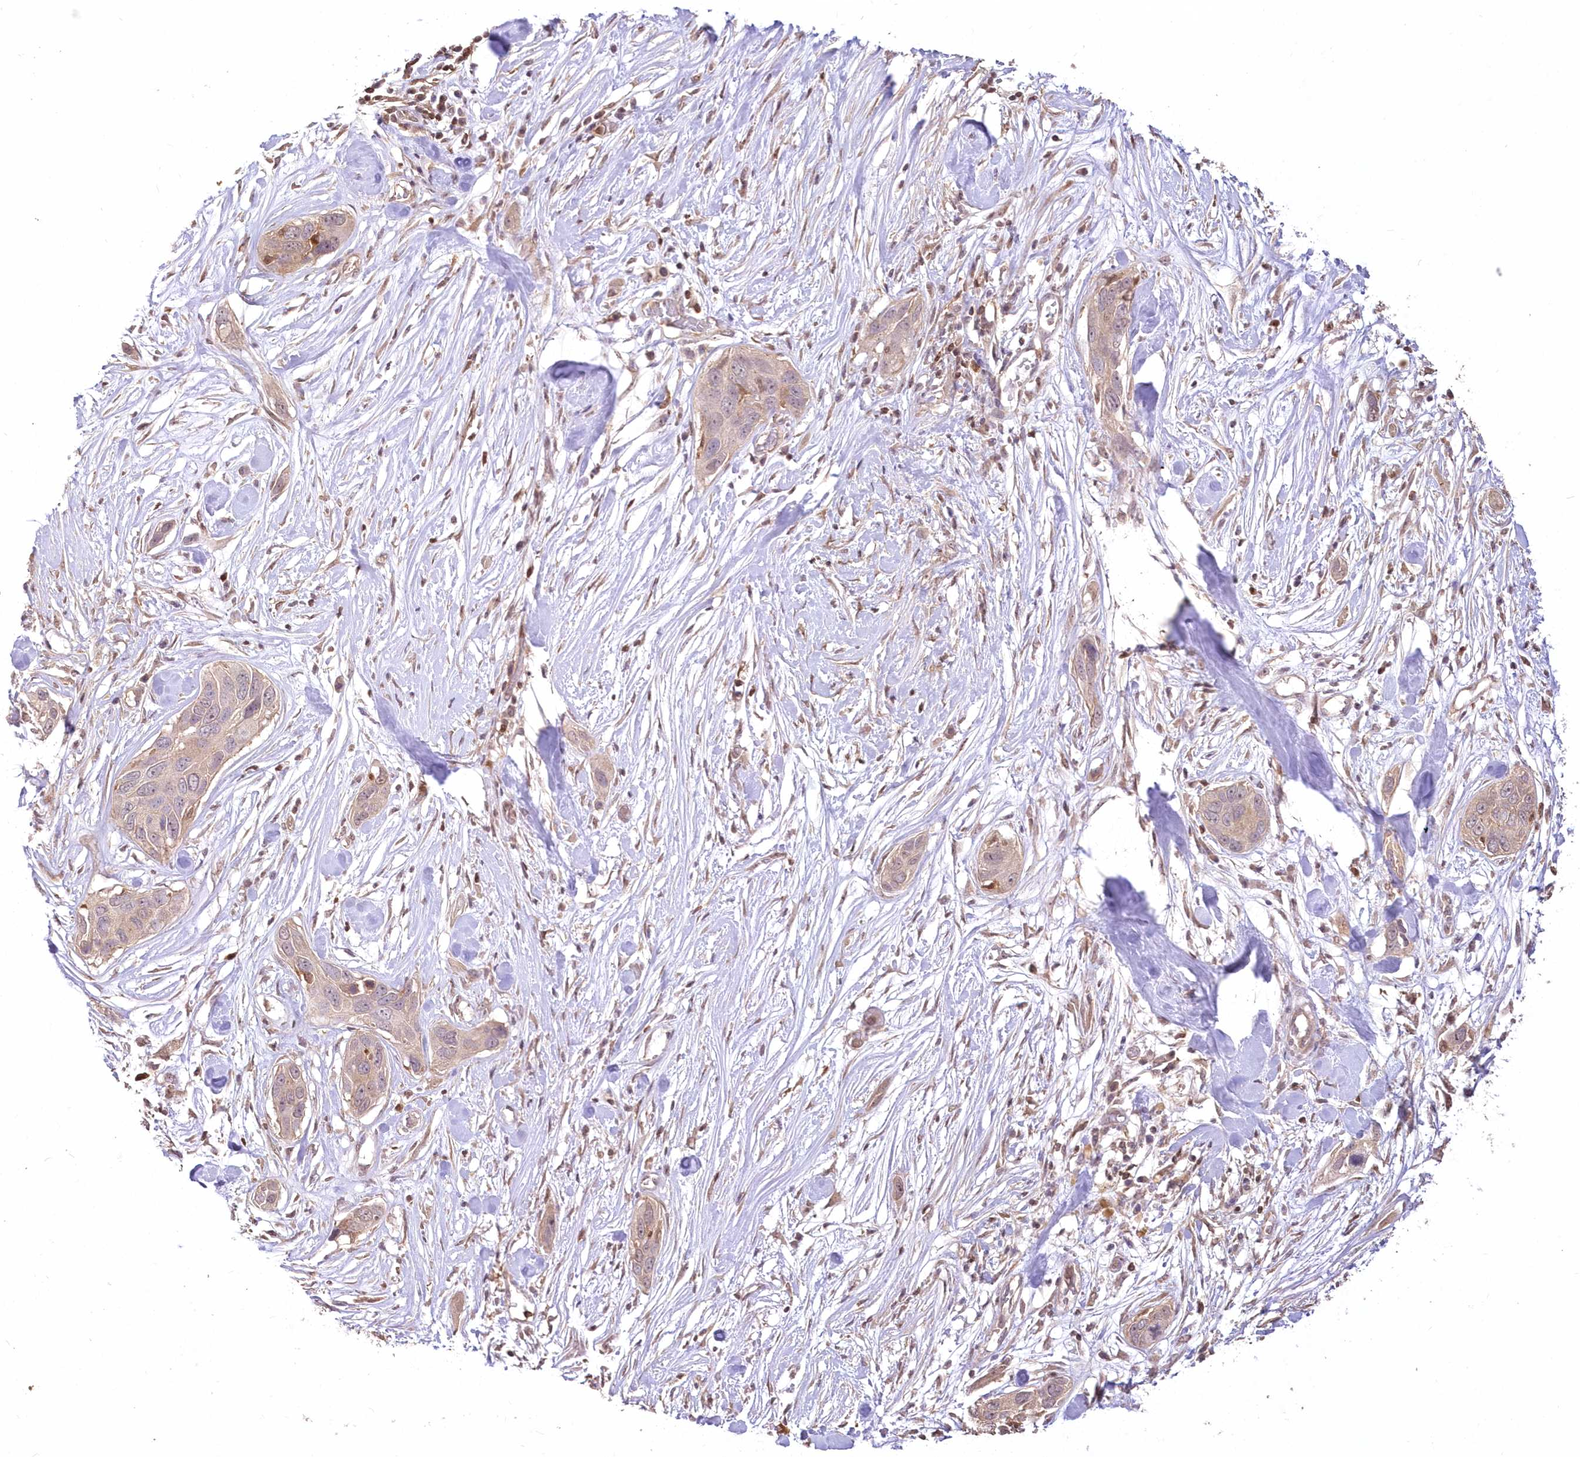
{"staining": {"intensity": "weak", "quantity": "<25%", "location": "cytoplasmic/membranous"}, "tissue": "pancreatic cancer", "cell_type": "Tumor cells", "image_type": "cancer", "snomed": [{"axis": "morphology", "description": "Adenocarcinoma, NOS"}, {"axis": "topography", "description": "Pancreas"}], "caption": "There is no significant expression in tumor cells of pancreatic adenocarcinoma. (DAB (3,3'-diaminobenzidine) IHC visualized using brightfield microscopy, high magnification).", "gene": "STK17B", "patient": {"sex": "female", "age": 60}}